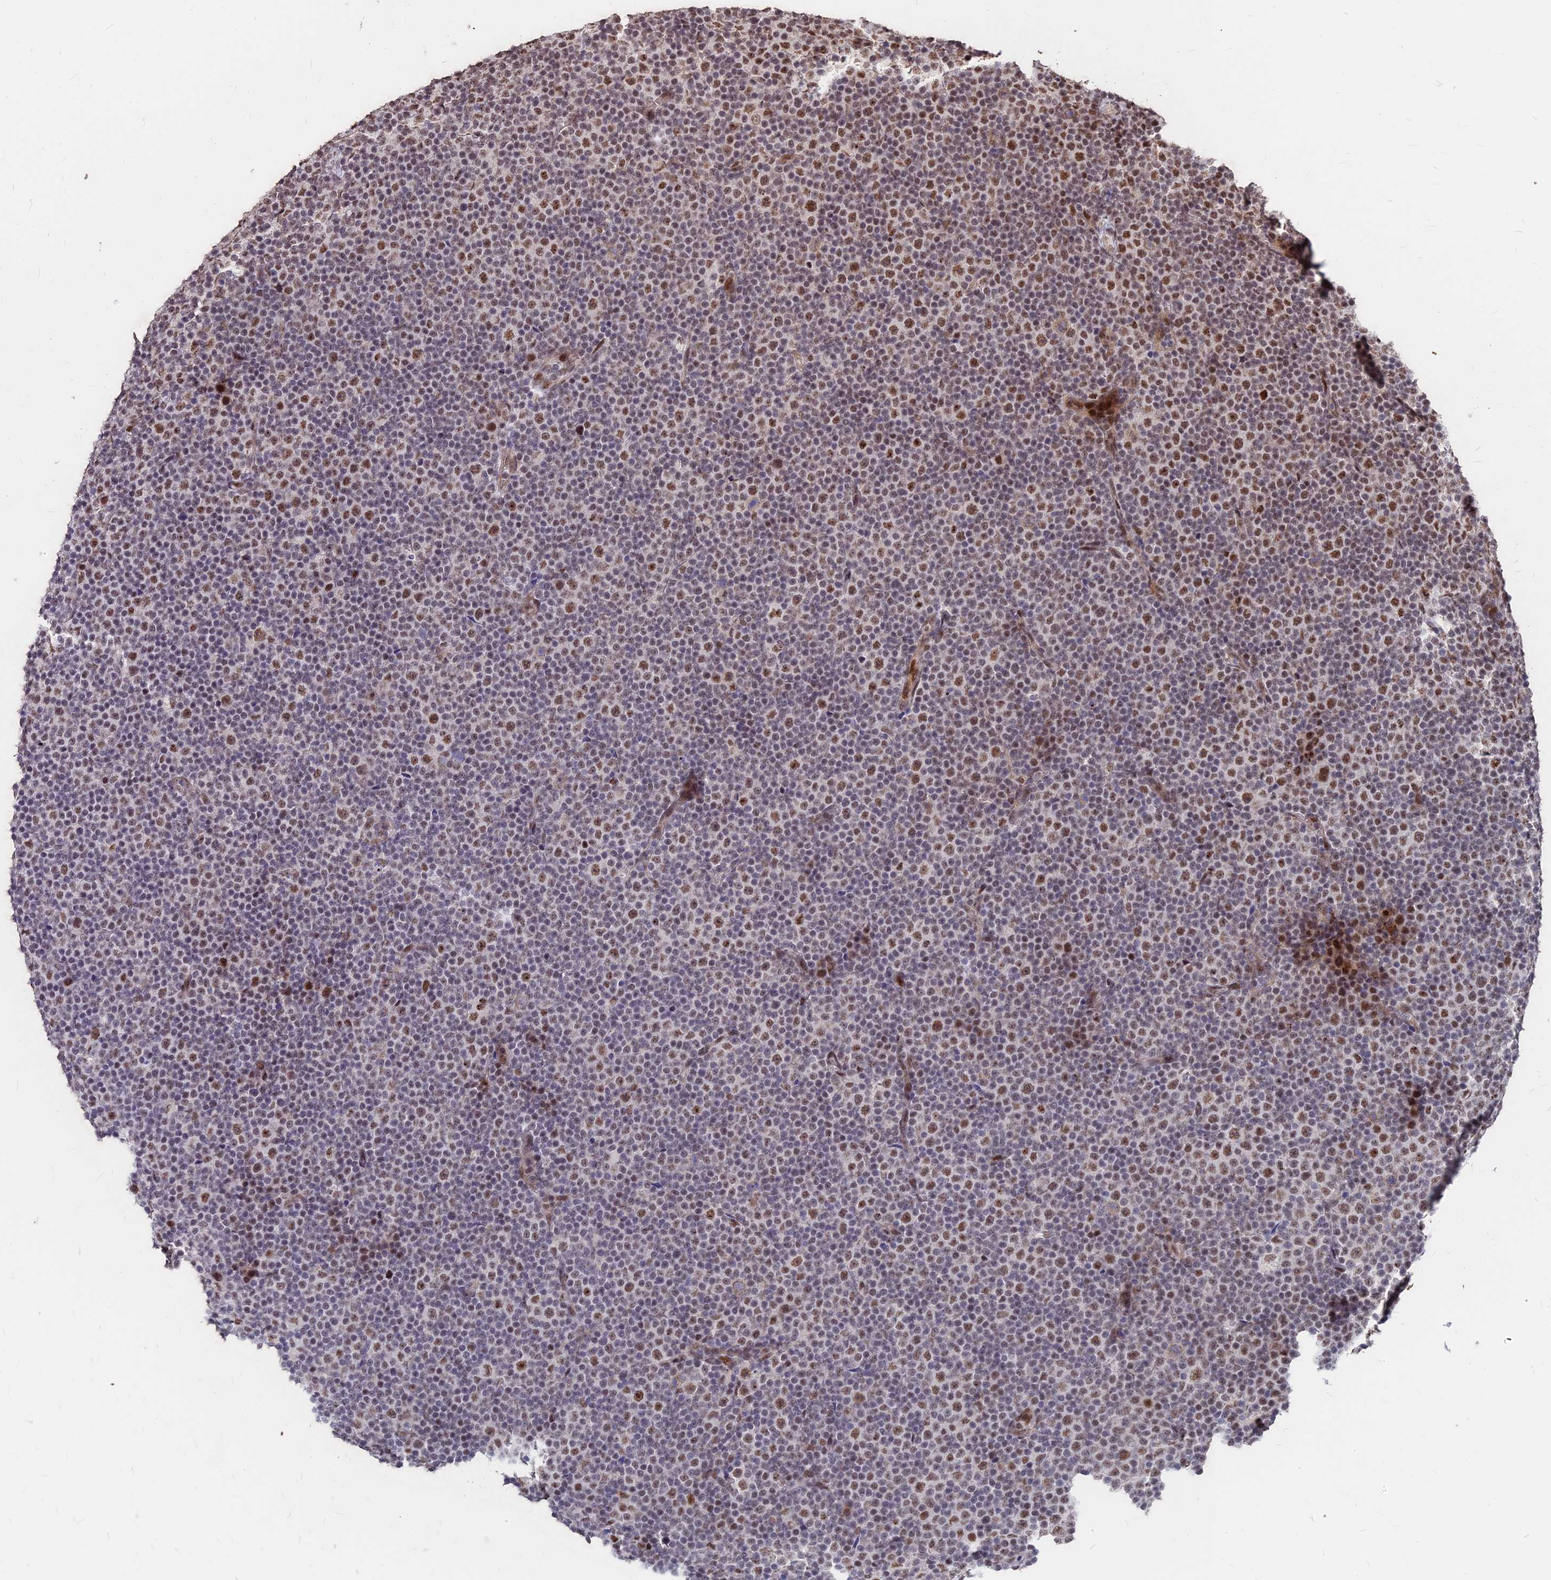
{"staining": {"intensity": "moderate", "quantity": "25%-75%", "location": "nuclear"}, "tissue": "lymphoma", "cell_type": "Tumor cells", "image_type": "cancer", "snomed": [{"axis": "morphology", "description": "Malignant lymphoma, non-Hodgkin's type, Low grade"}, {"axis": "topography", "description": "Lymph node"}], "caption": "Protein analysis of malignant lymphoma, non-Hodgkin's type (low-grade) tissue shows moderate nuclear positivity in about 25%-75% of tumor cells.", "gene": "ZBED4", "patient": {"sex": "female", "age": 67}}